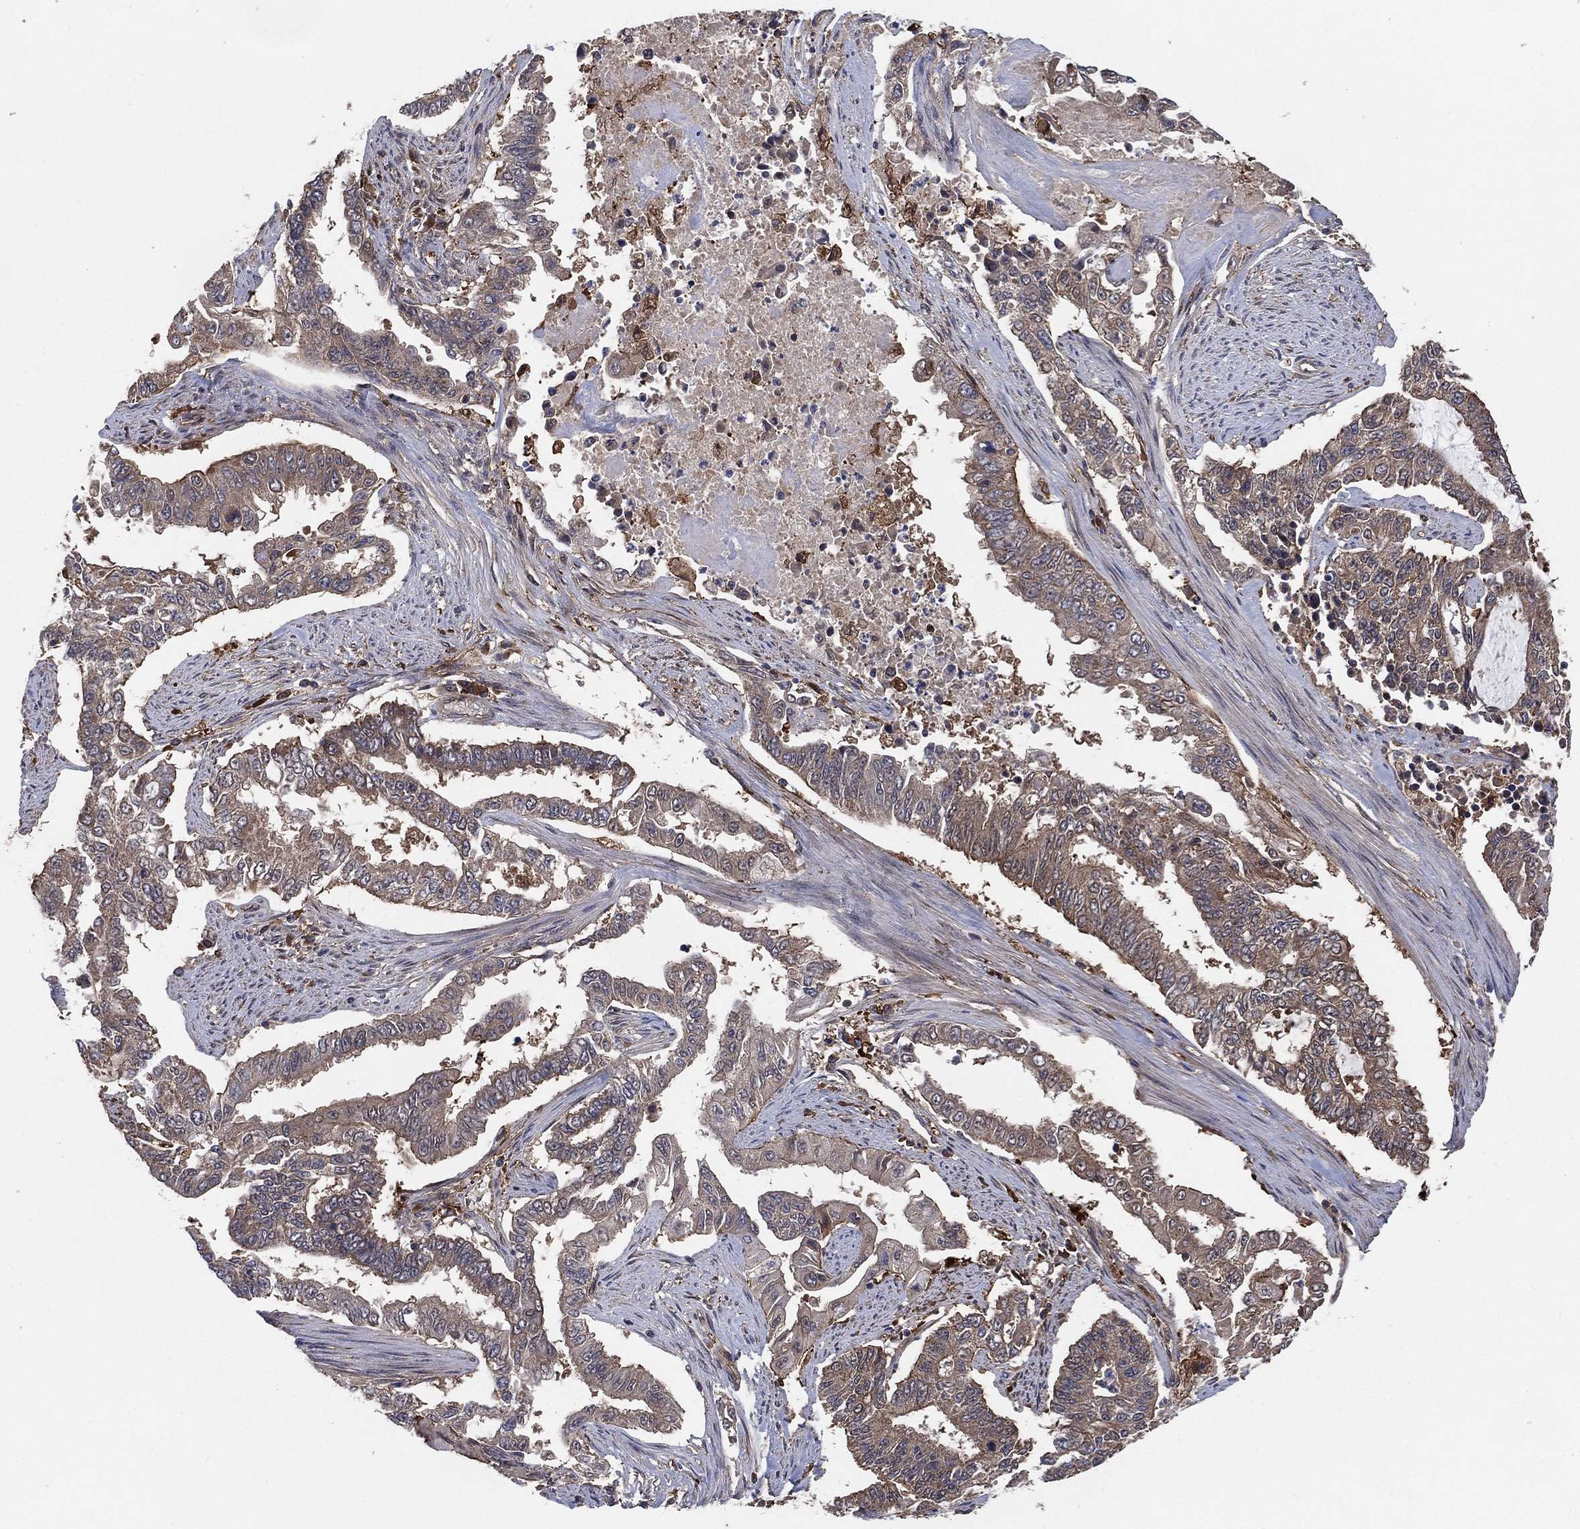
{"staining": {"intensity": "weak", "quantity": "25%-75%", "location": "cytoplasmic/membranous"}, "tissue": "endometrial cancer", "cell_type": "Tumor cells", "image_type": "cancer", "snomed": [{"axis": "morphology", "description": "Adenocarcinoma, NOS"}, {"axis": "topography", "description": "Uterus"}], "caption": "Protein analysis of endometrial adenocarcinoma tissue demonstrates weak cytoplasmic/membranous expression in about 25%-75% of tumor cells. (brown staining indicates protein expression, while blue staining denotes nuclei).", "gene": "PSMG4", "patient": {"sex": "female", "age": 59}}